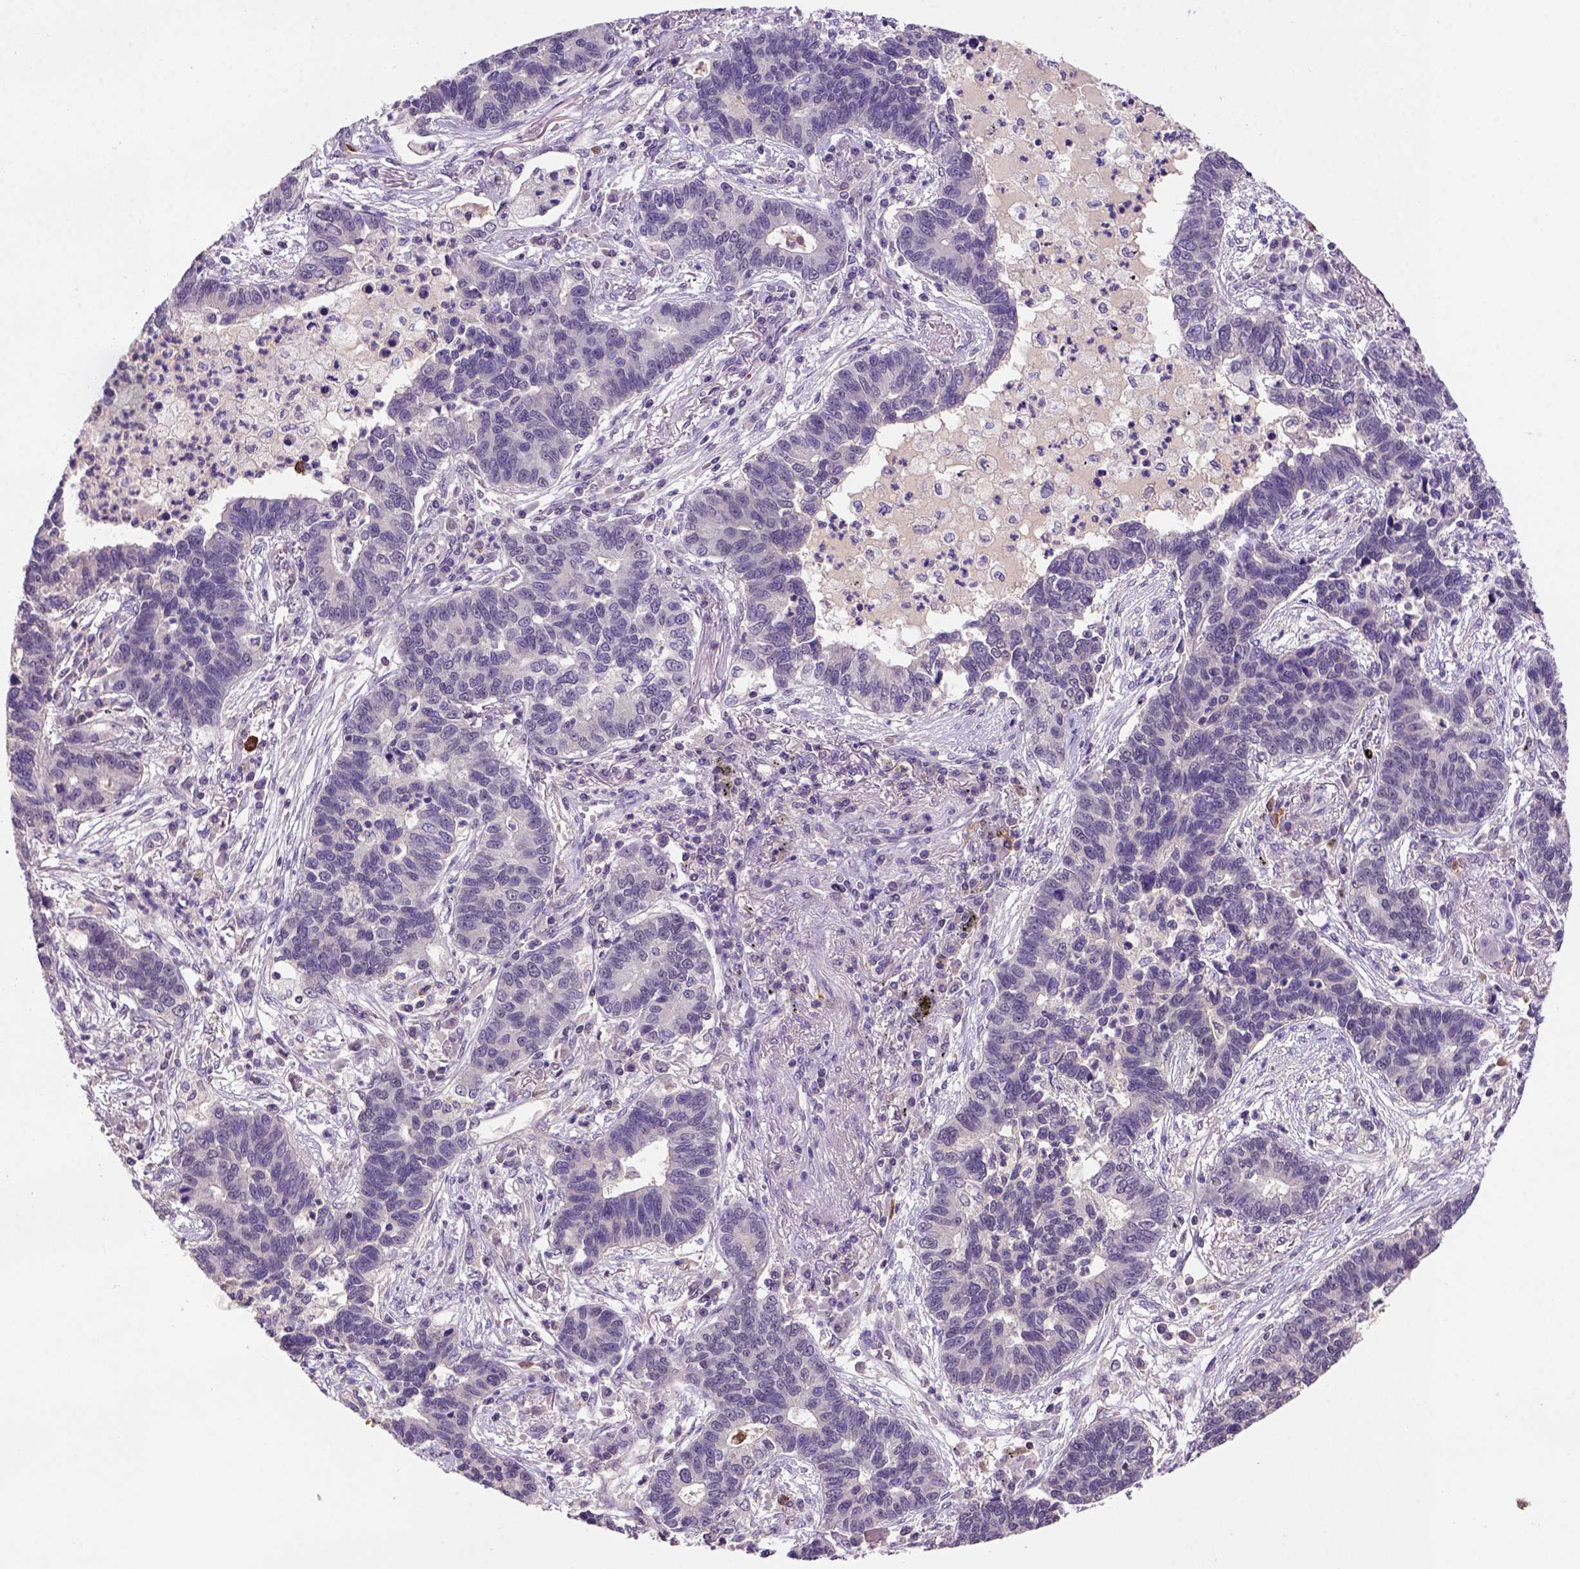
{"staining": {"intensity": "weak", "quantity": "<25%", "location": "cytoplasmic/membranous,nuclear"}, "tissue": "lung cancer", "cell_type": "Tumor cells", "image_type": "cancer", "snomed": [{"axis": "morphology", "description": "Adenocarcinoma, NOS"}, {"axis": "topography", "description": "Lung"}], "caption": "Immunohistochemistry photomicrograph of neoplastic tissue: lung cancer stained with DAB (3,3'-diaminobenzidine) demonstrates no significant protein staining in tumor cells. (DAB (3,3'-diaminobenzidine) immunohistochemistry (IHC) visualized using brightfield microscopy, high magnification).", "gene": "SCML4", "patient": {"sex": "female", "age": 57}}